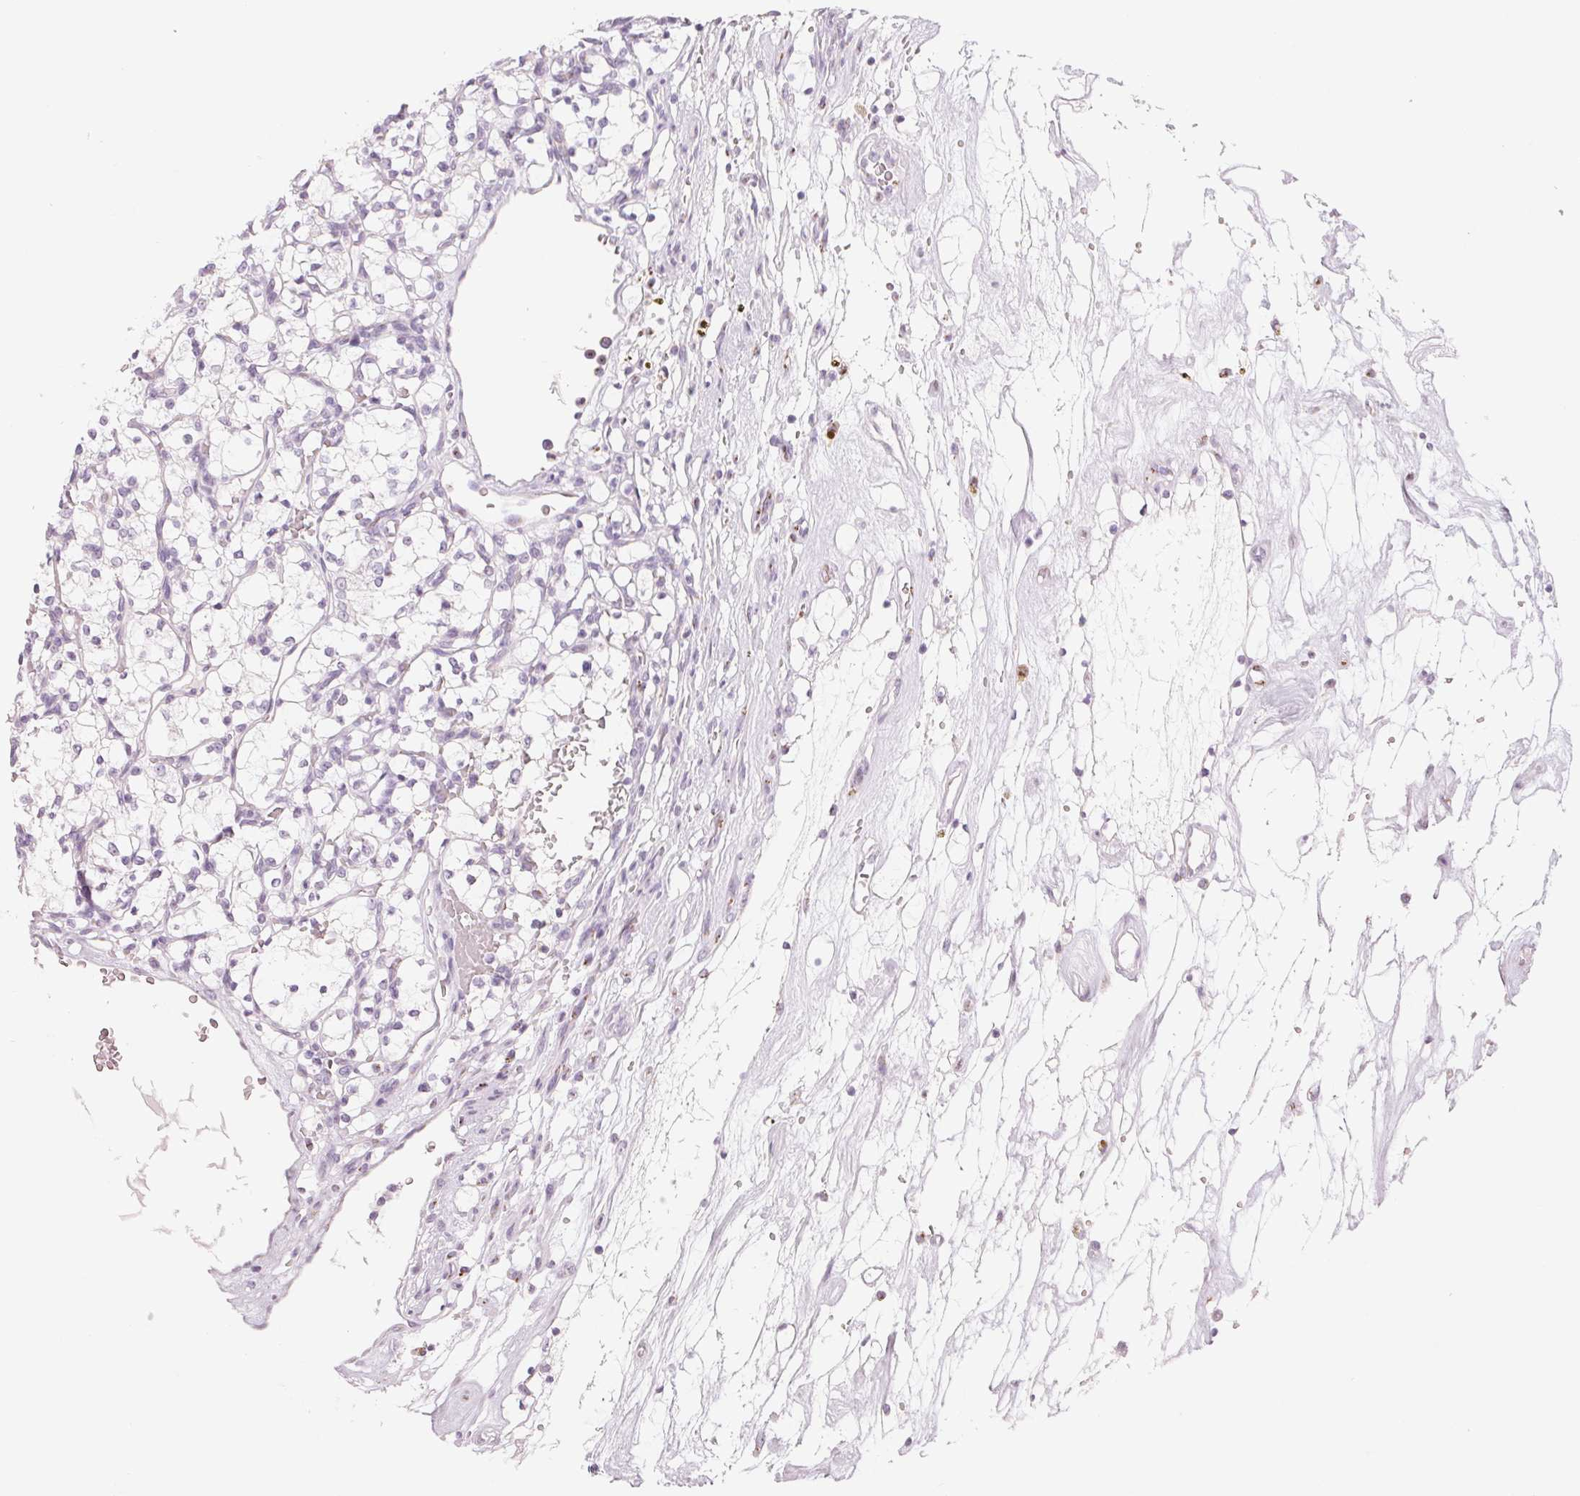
{"staining": {"intensity": "negative", "quantity": "none", "location": "none"}, "tissue": "renal cancer", "cell_type": "Tumor cells", "image_type": "cancer", "snomed": [{"axis": "morphology", "description": "Adenocarcinoma, NOS"}, {"axis": "topography", "description": "Kidney"}], "caption": "Tumor cells show no significant protein positivity in renal cancer.", "gene": "GALNT7", "patient": {"sex": "female", "age": 69}}